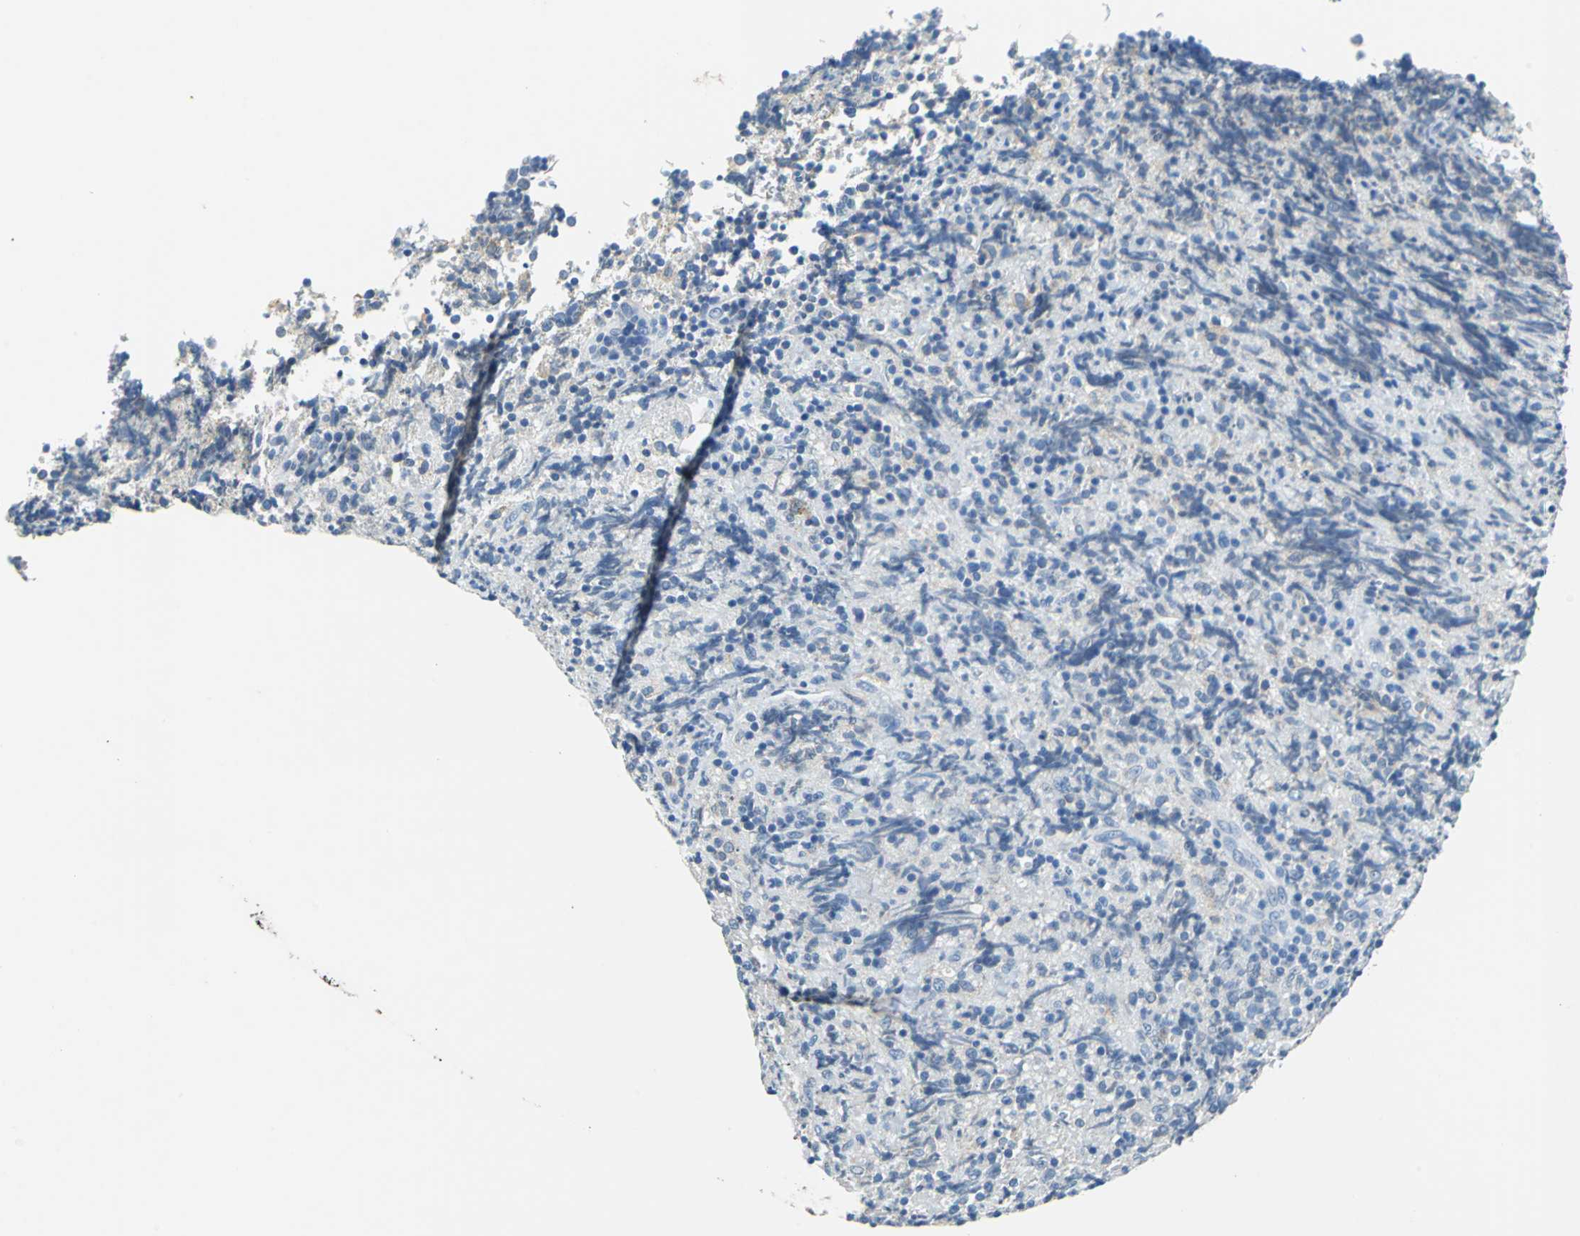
{"staining": {"intensity": "negative", "quantity": "none", "location": "none"}, "tissue": "lymphoma", "cell_type": "Tumor cells", "image_type": "cancer", "snomed": [{"axis": "morphology", "description": "Malignant lymphoma, non-Hodgkin's type, High grade"}, {"axis": "topography", "description": "Tonsil"}], "caption": "Protein analysis of lymphoma exhibits no significant expression in tumor cells.", "gene": "TEX264", "patient": {"sex": "female", "age": 36}}